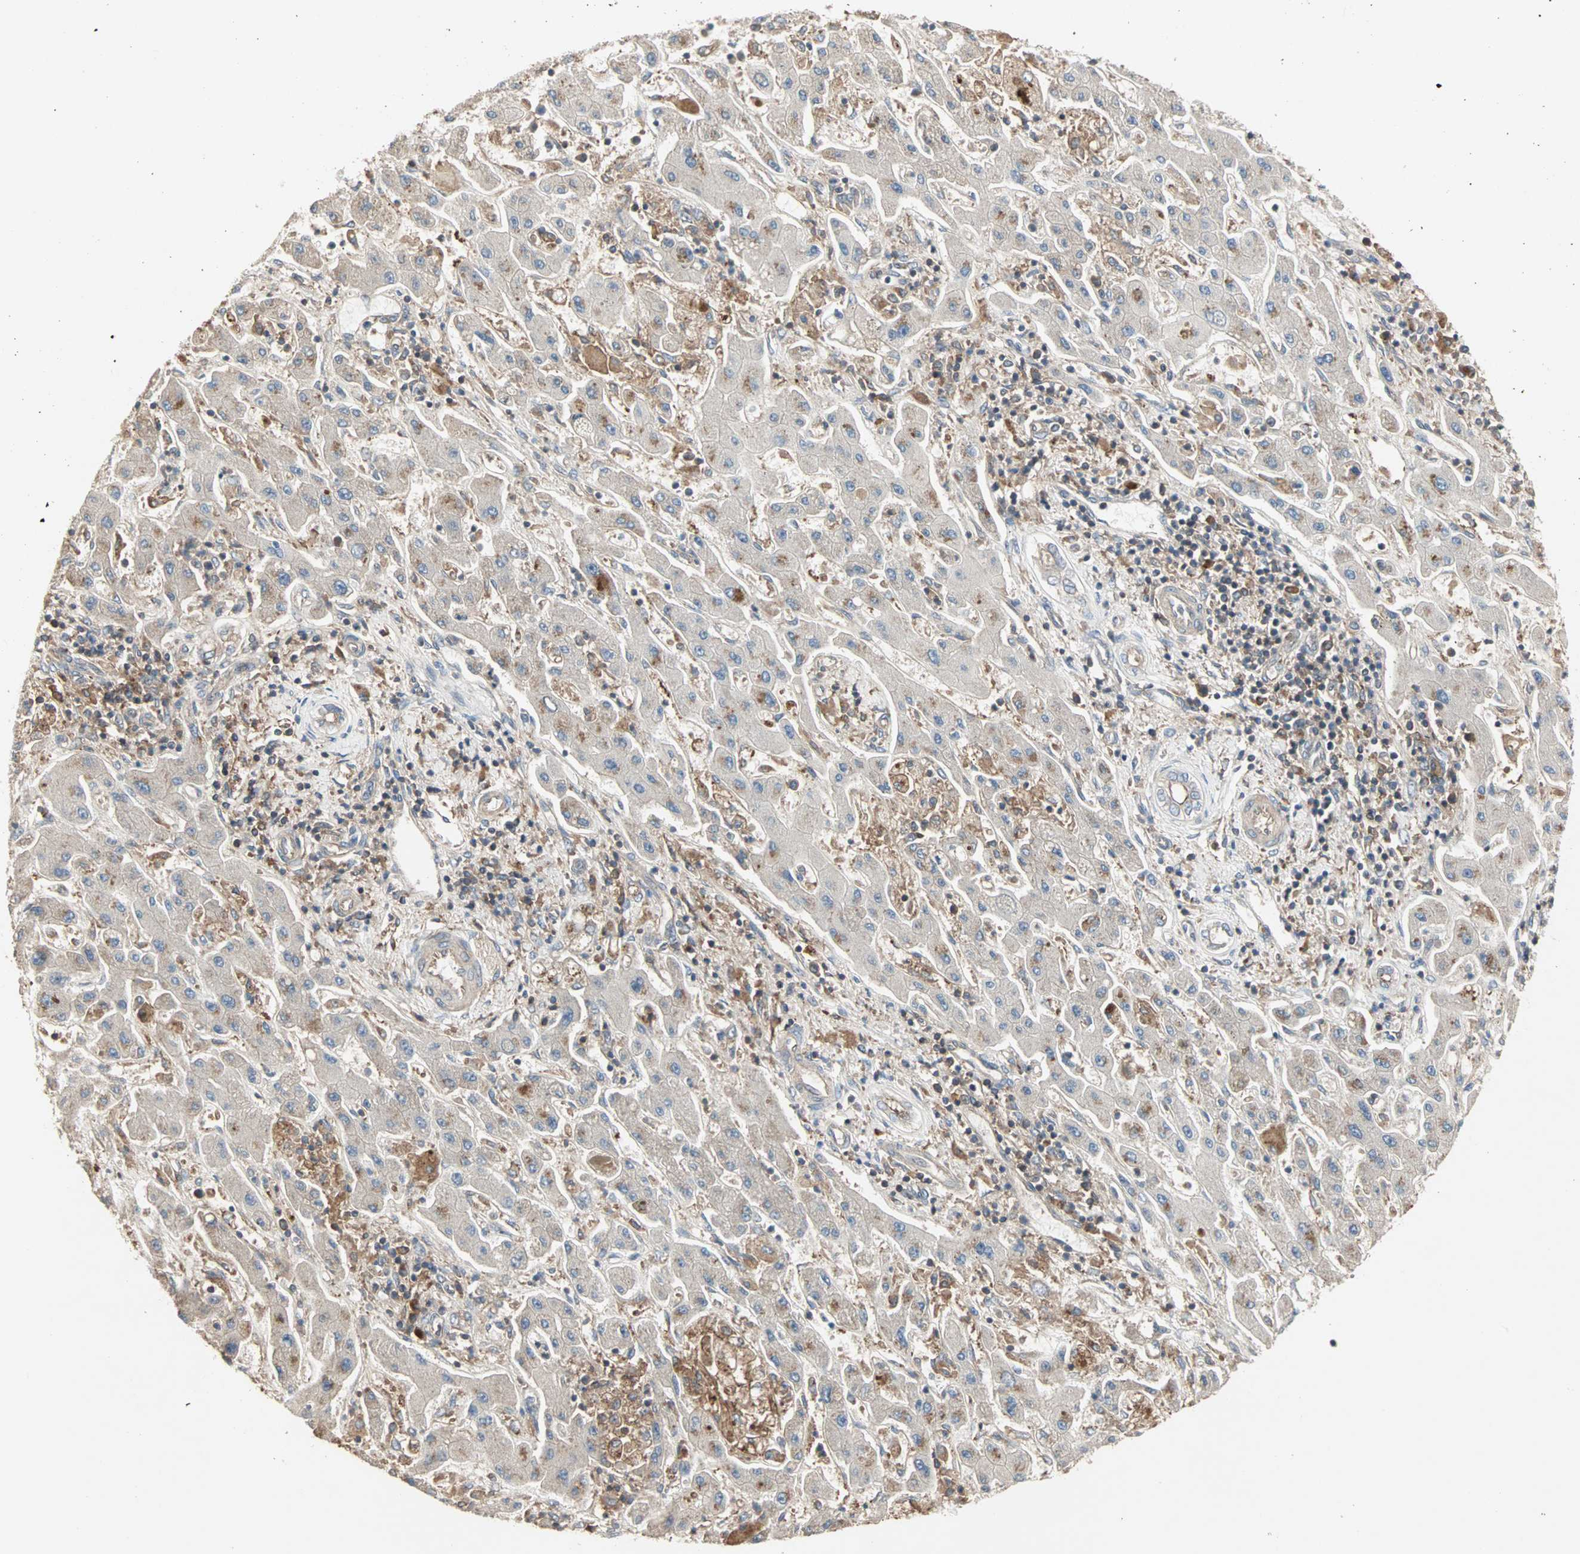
{"staining": {"intensity": "weak", "quantity": "25%-75%", "location": "cytoplasmic/membranous"}, "tissue": "liver cancer", "cell_type": "Tumor cells", "image_type": "cancer", "snomed": [{"axis": "morphology", "description": "Cholangiocarcinoma"}, {"axis": "topography", "description": "Liver"}], "caption": "DAB immunohistochemical staining of human cholangiocarcinoma (liver) exhibits weak cytoplasmic/membranous protein staining in approximately 25%-75% of tumor cells. Nuclei are stained in blue.", "gene": "GNAI2", "patient": {"sex": "male", "age": 50}}